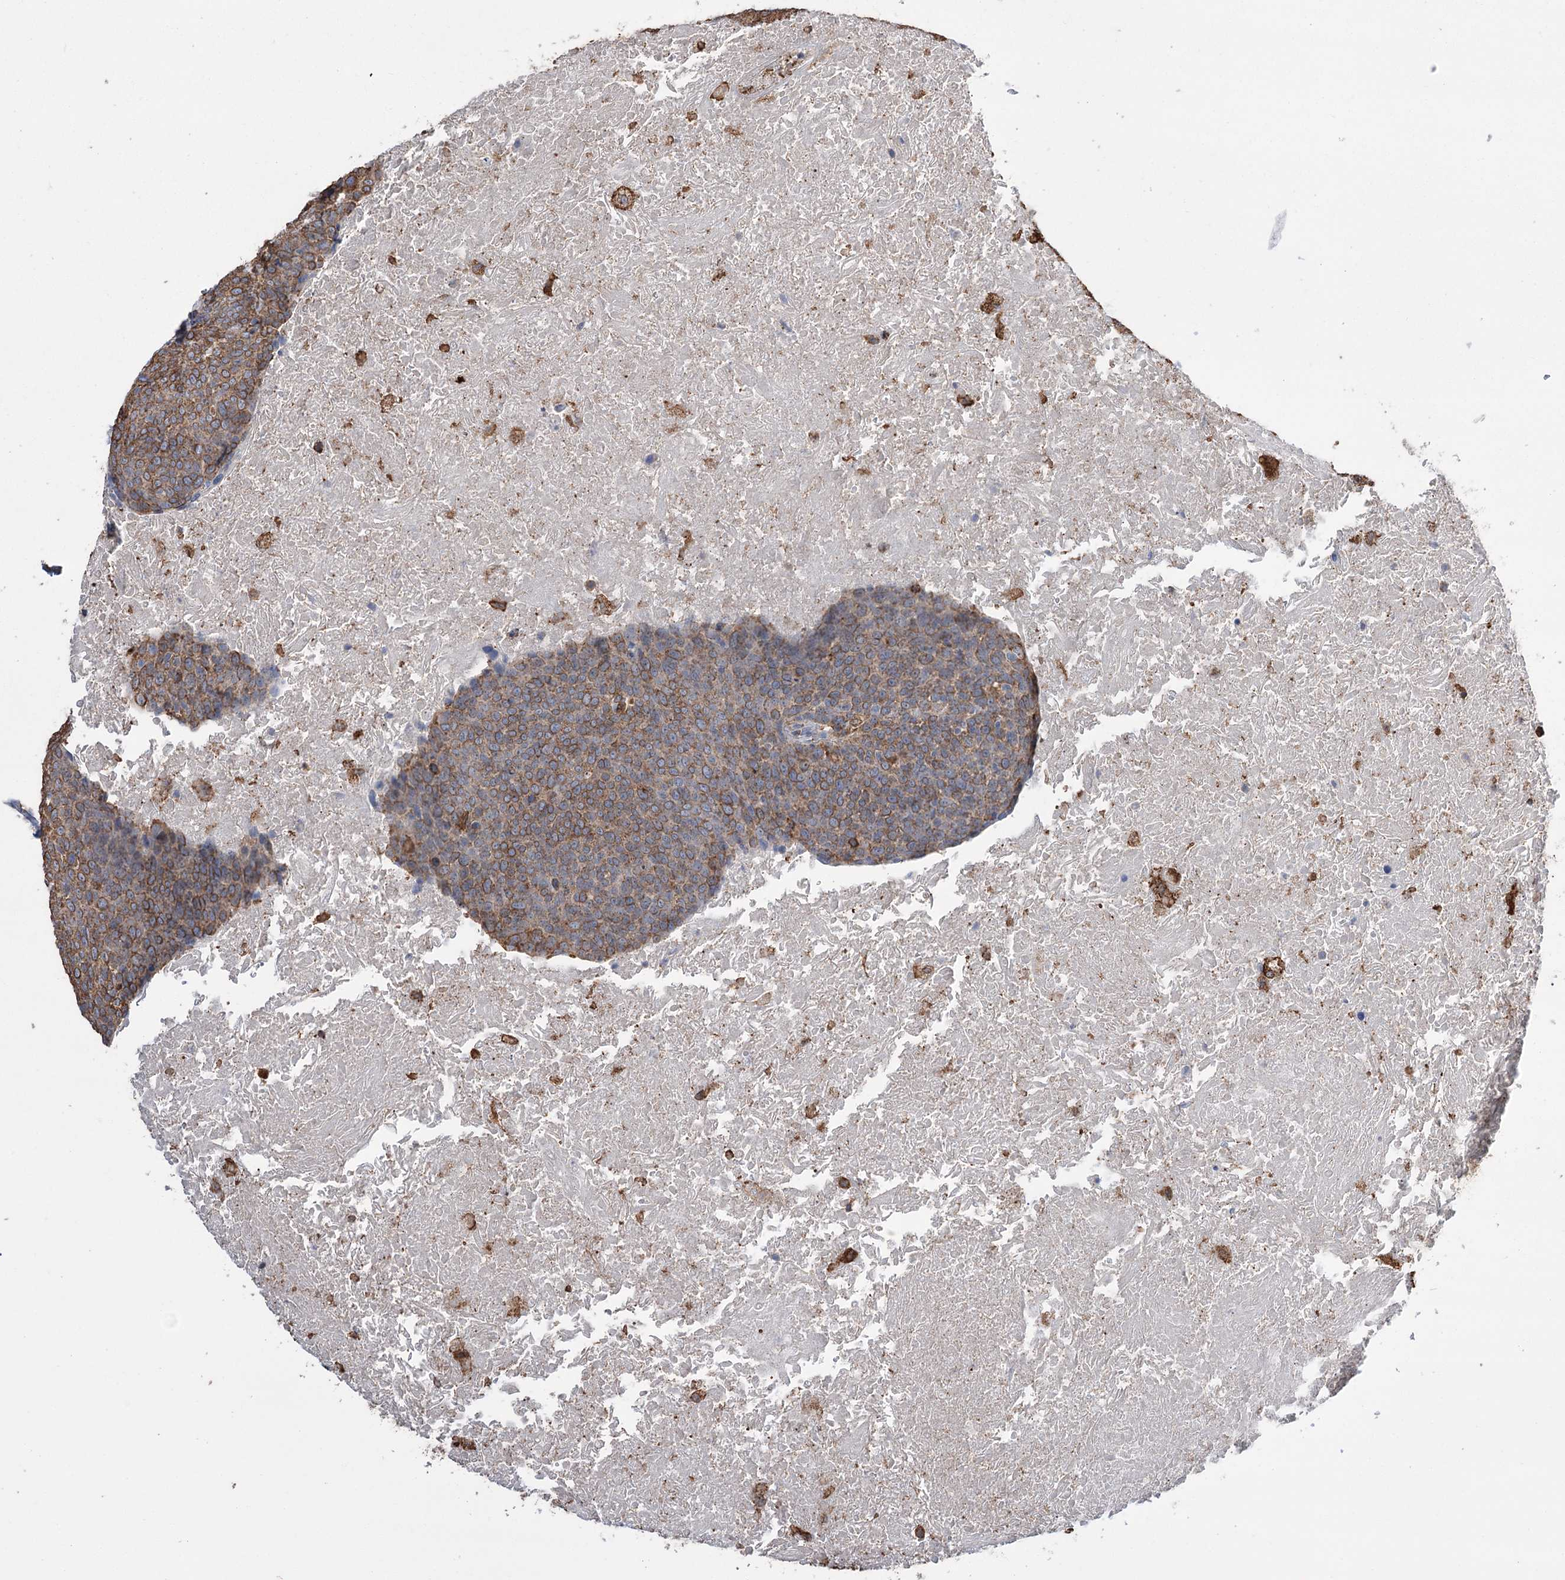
{"staining": {"intensity": "moderate", "quantity": ">75%", "location": "cytoplasmic/membranous"}, "tissue": "head and neck cancer", "cell_type": "Tumor cells", "image_type": "cancer", "snomed": [{"axis": "morphology", "description": "Squamous cell carcinoma, NOS"}, {"axis": "morphology", "description": "Squamous cell carcinoma, metastatic, NOS"}, {"axis": "topography", "description": "Lymph node"}, {"axis": "topography", "description": "Head-Neck"}], "caption": "The micrograph reveals a brown stain indicating the presence of a protein in the cytoplasmic/membranous of tumor cells in head and neck cancer.", "gene": "TRIM71", "patient": {"sex": "male", "age": 62}}